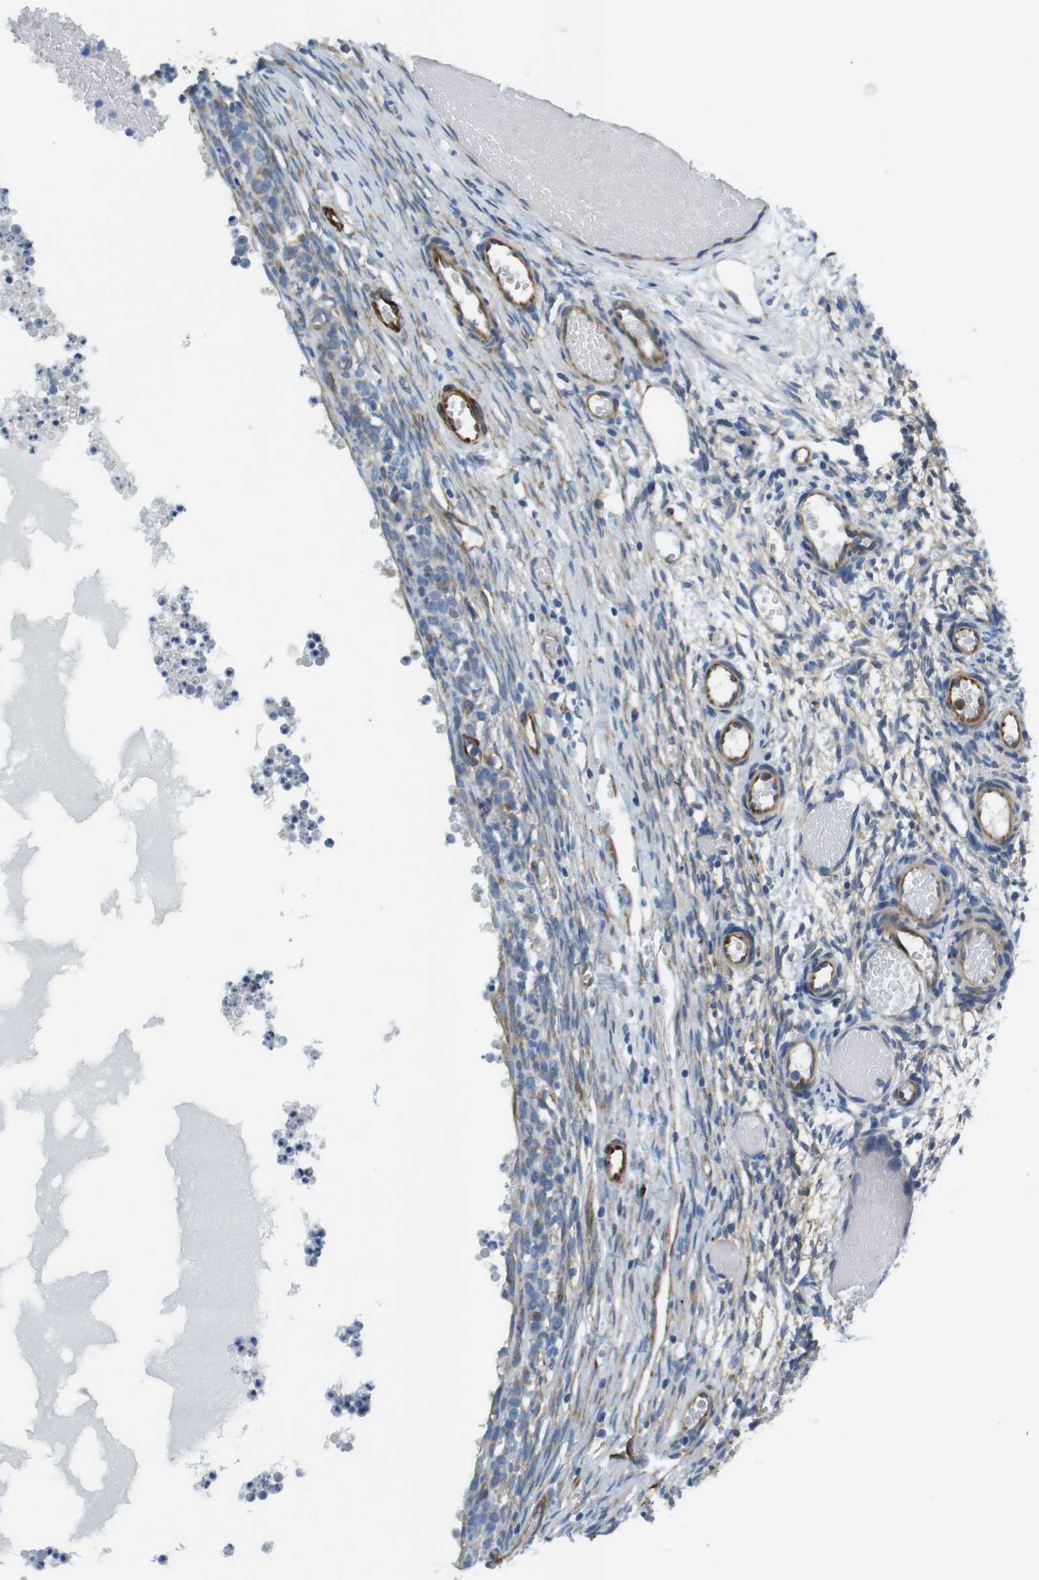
{"staining": {"intensity": "moderate", "quantity": ">75%", "location": "cytoplasmic/membranous"}, "tissue": "ovary", "cell_type": "Ovarian stroma cells", "image_type": "normal", "snomed": [{"axis": "morphology", "description": "Normal tissue, NOS"}, {"axis": "topography", "description": "Ovary"}], "caption": "Ovary stained with a brown dye demonstrates moderate cytoplasmic/membranous positive expression in about >75% of ovarian stroma cells.", "gene": "EMP2", "patient": {"sex": "female", "age": 35}}